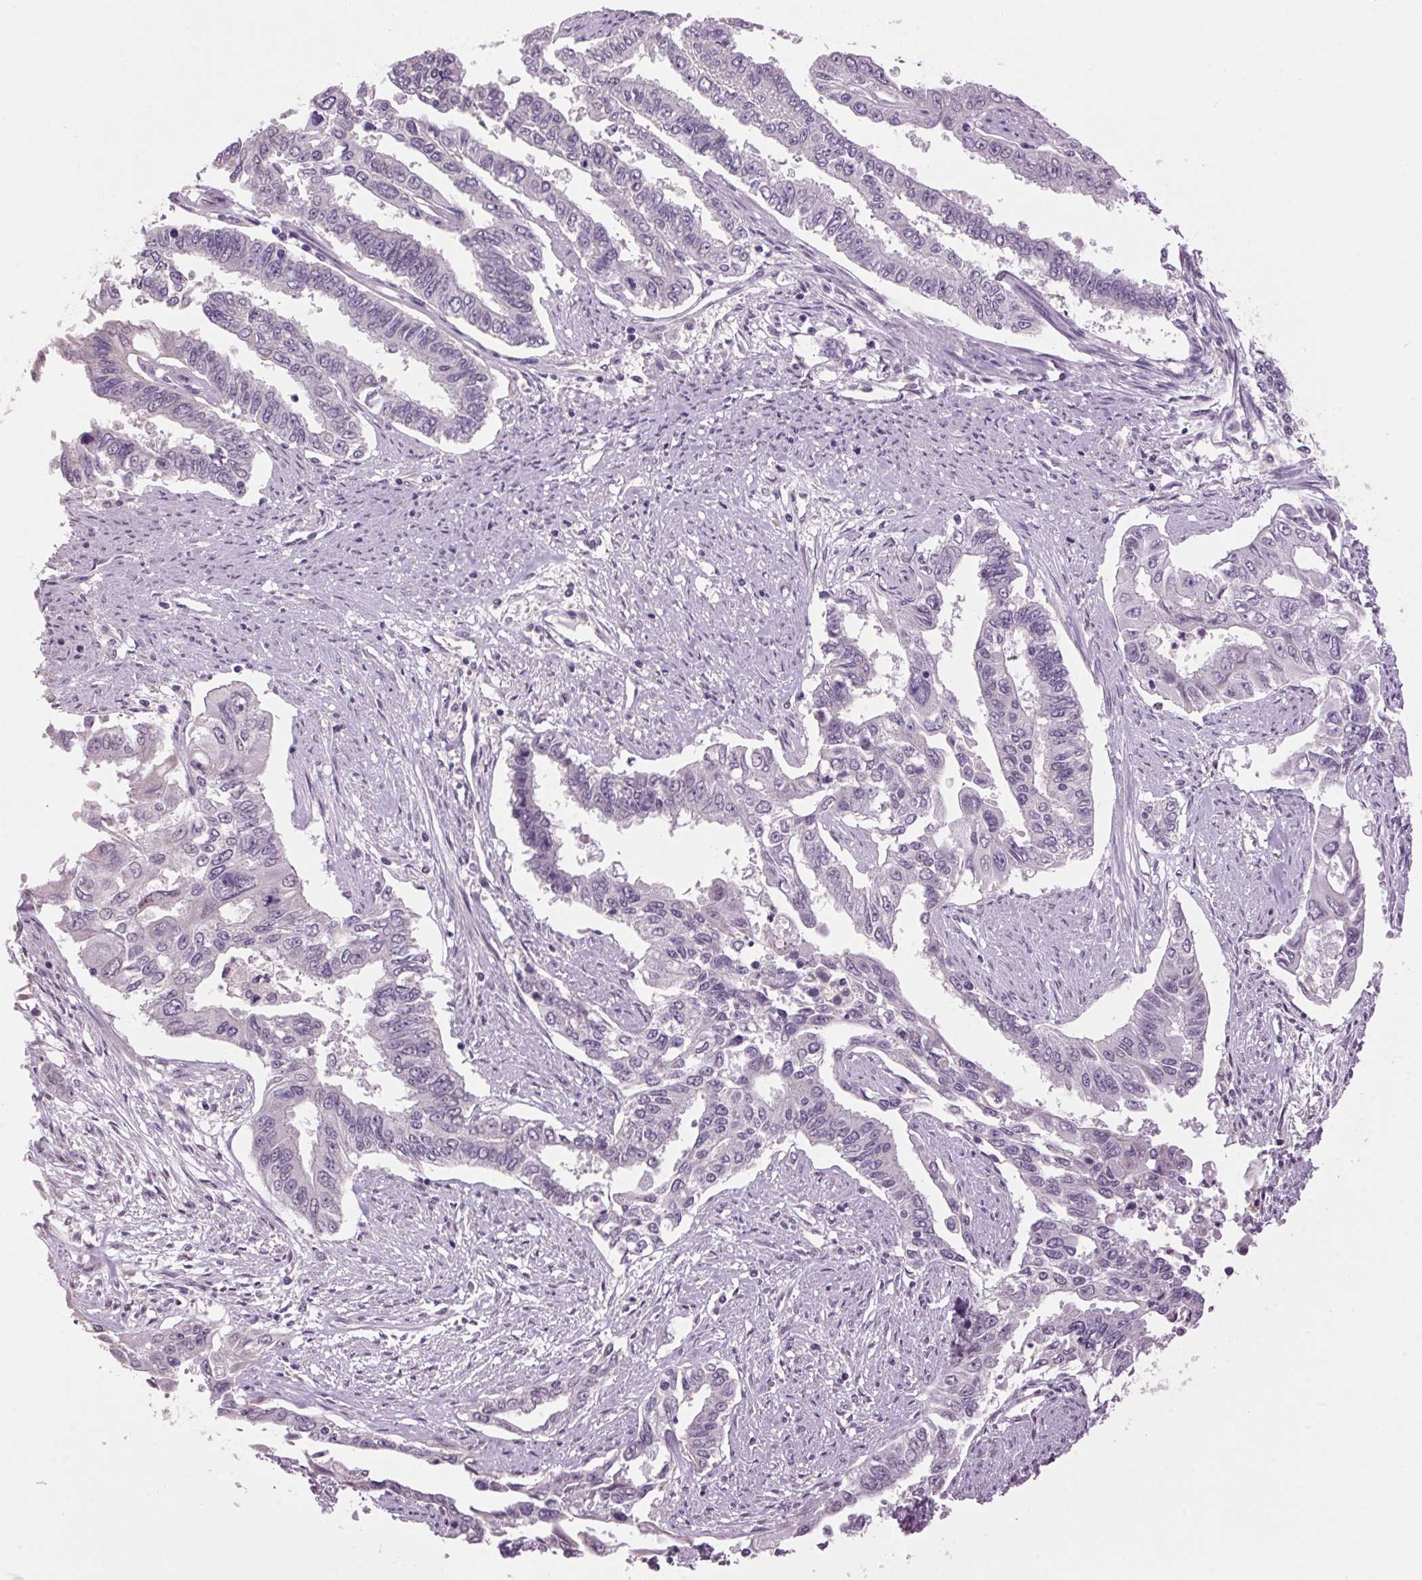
{"staining": {"intensity": "negative", "quantity": "none", "location": "none"}, "tissue": "endometrial cancer", "cell_type": "Tumor cells", "image_type": "cancer", "snomed": [{"axis": "morphology", "description": "Adenocarcinoma, NOS"}, {"axis": "topography", "description": "Uterus"}], "caption": "Tumor cells are negative for brown protein staining in endometrial cancer.", "gene": "VWA3B", "patient": {"sex": "female", "age": 59}}